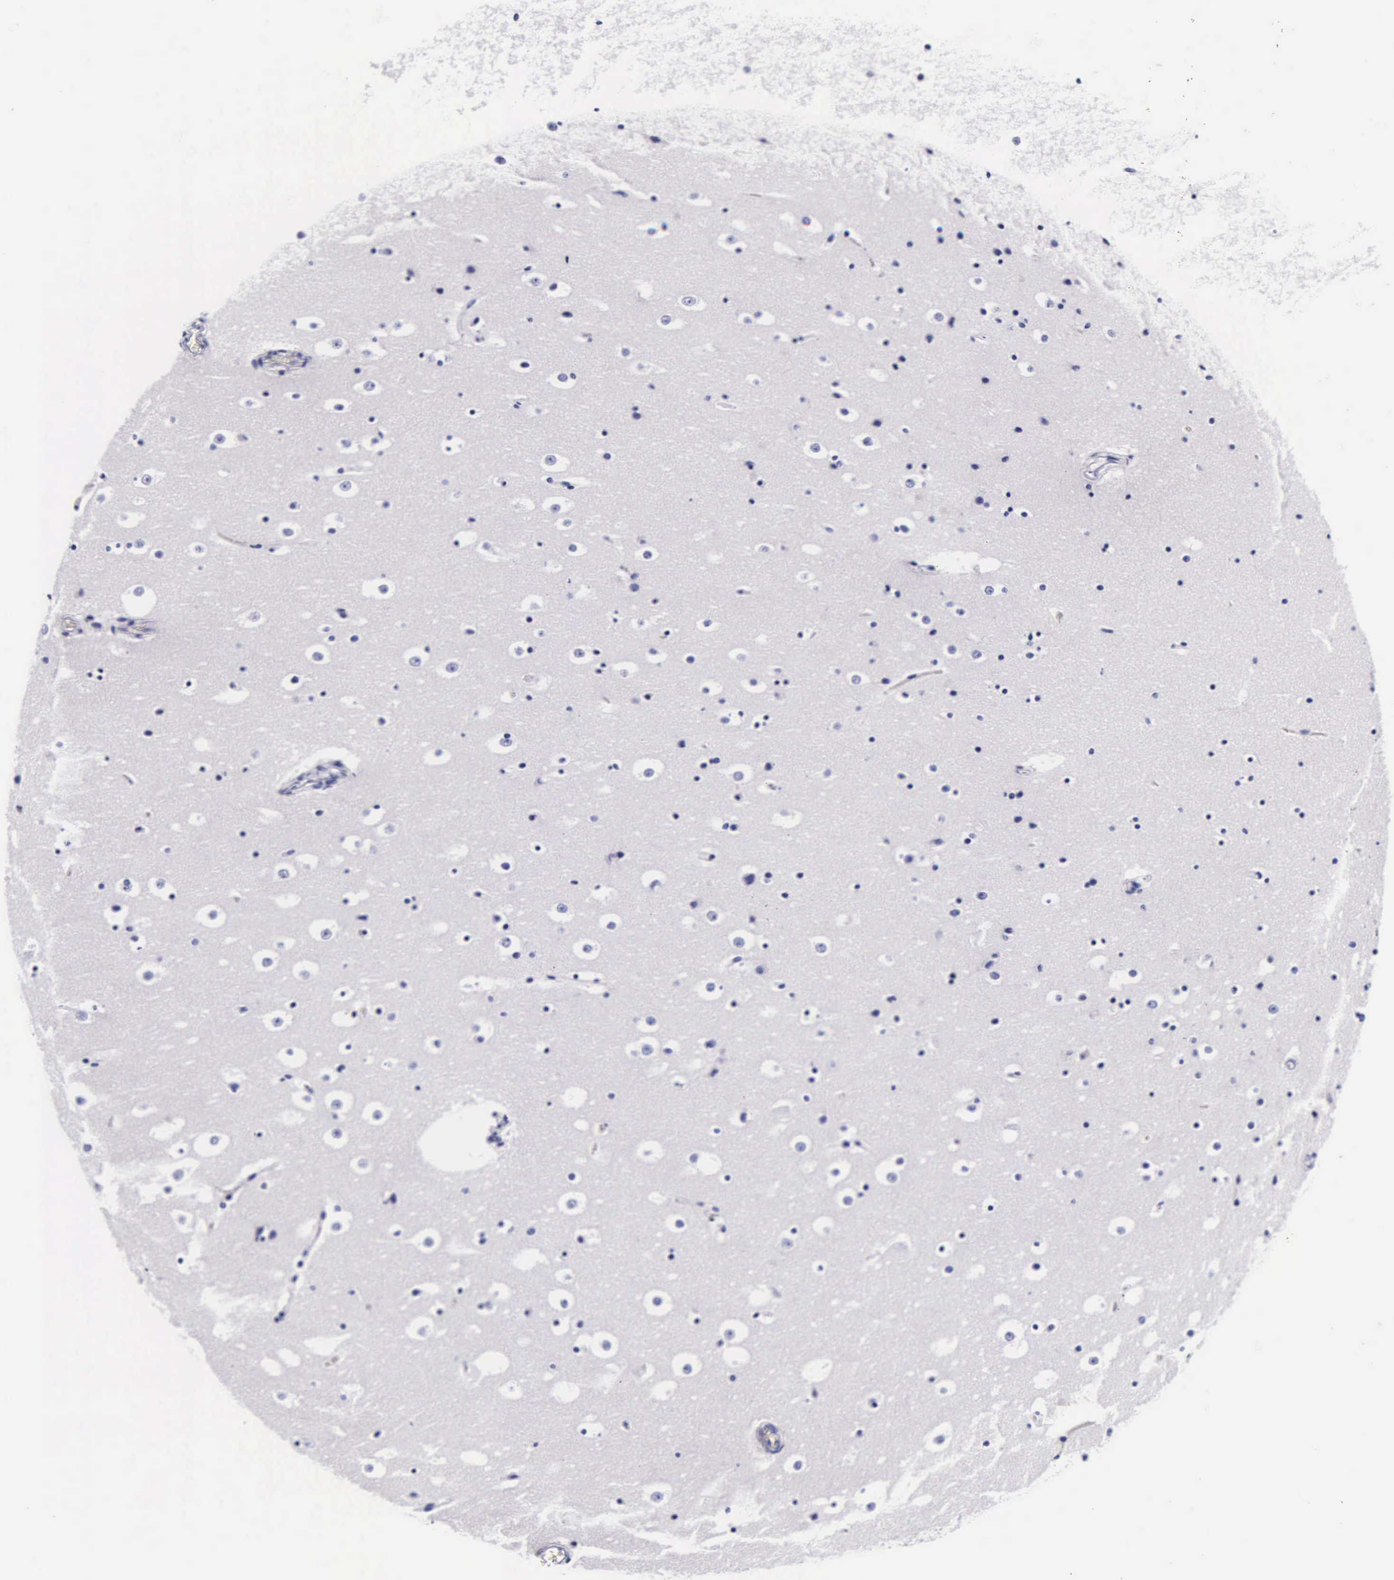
{"staining": {"intensity": "negative", "quantity": "none", "location": "none"}, "tissue": "hippocampus", "cell_type": "Glial cells", "image_type": "normal", "snomed": [{"axis": "morphology", "description": "Normal tissue, NOS"}, {"axis": "topography", "description": "Hippocampus"}], "caption": "Glial cells show no significant protein positivity in unremarkable hippocampus.", "gene": "DGCR2", "patient": {"sex": "male", "age": 45}}